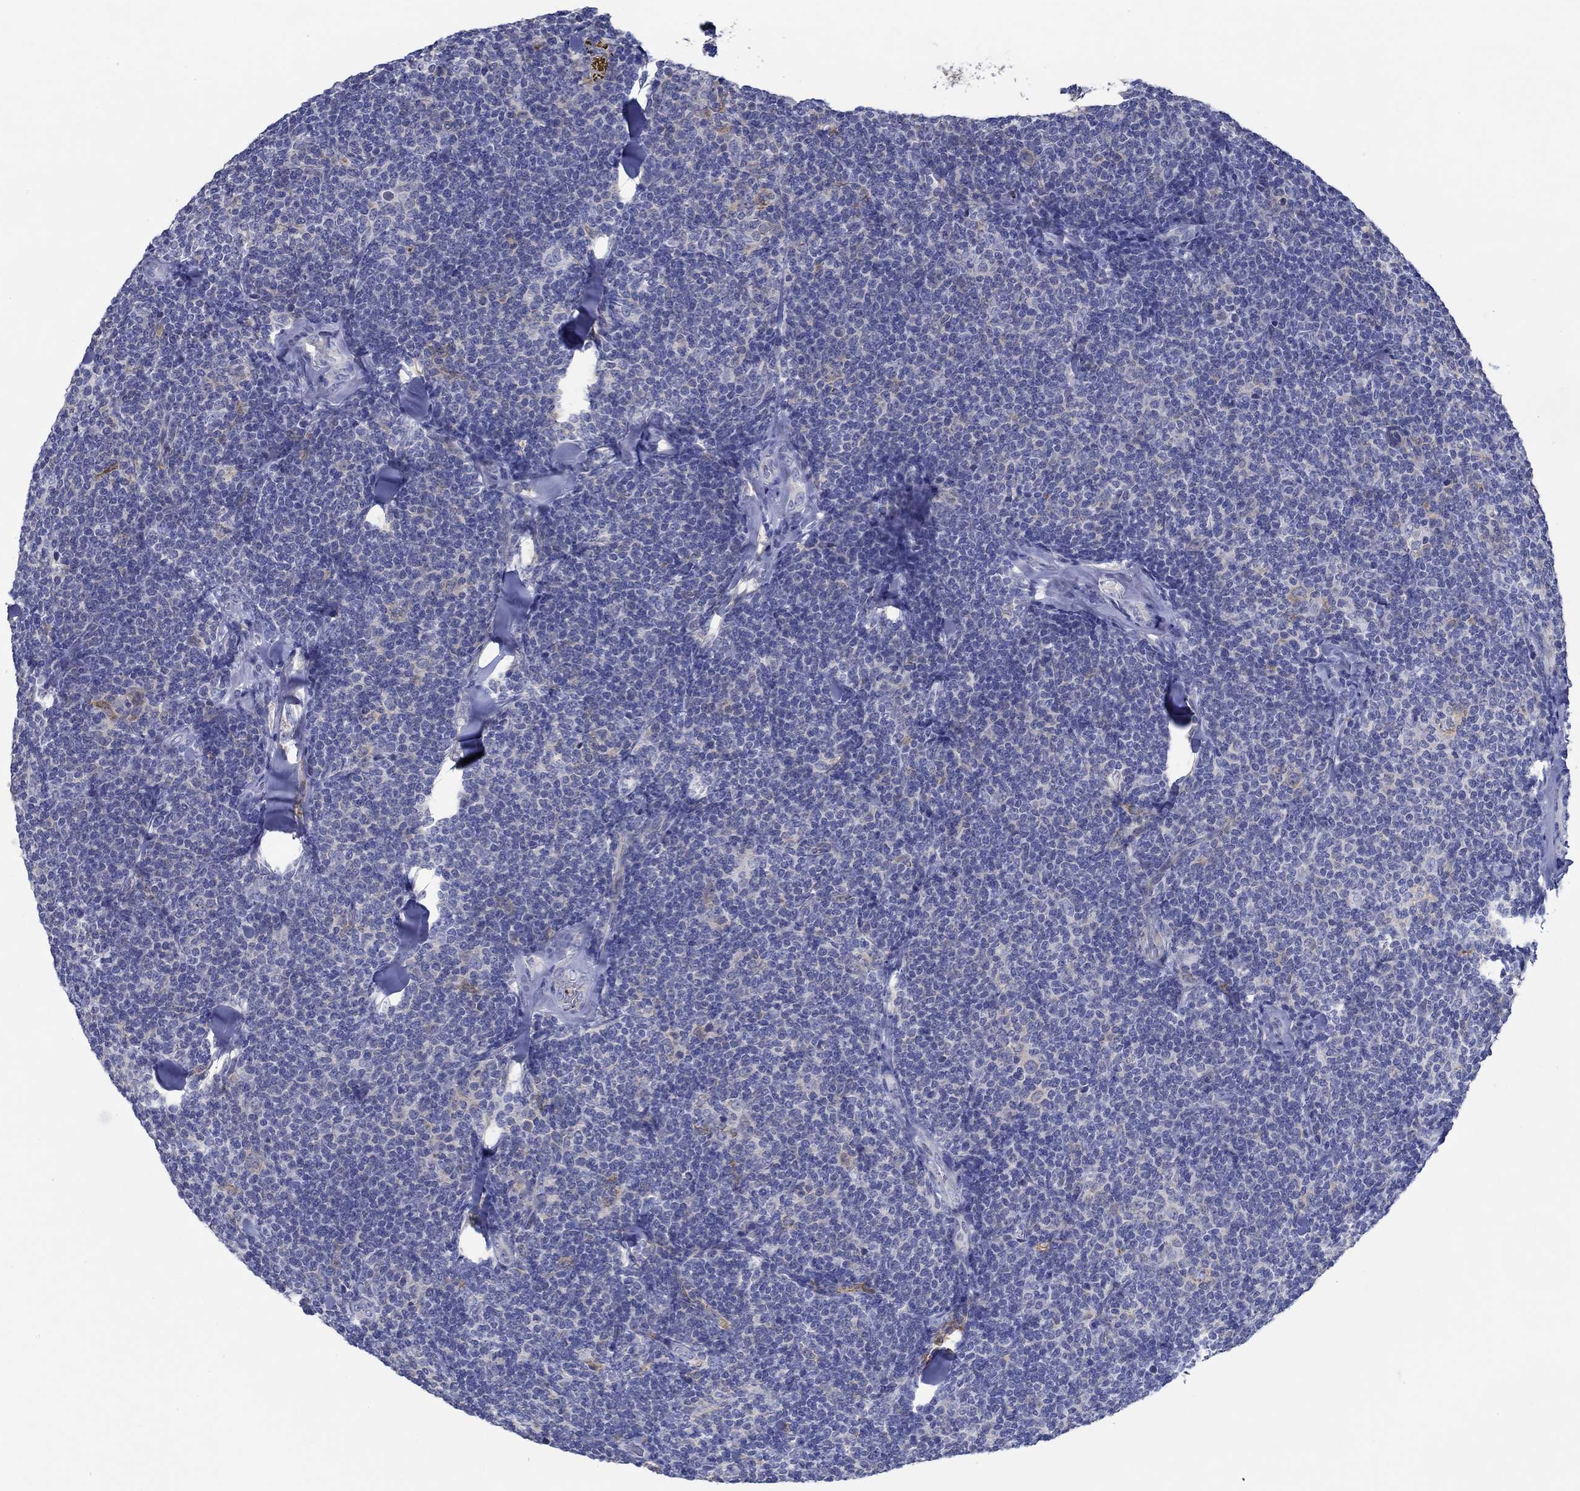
{"staining": {"intensity": "negative", "quantity": "none", "location": "none"}, "tissue": "lymphoma", "cell_type": "Tumor cells", "image_type": "cancer", "snomed": [{"axis": "morphology", "description": "Malignant lymphoma, non-Hodgkin's type, Low grade"}, {"axis": "topography", "description": "Lymph node"}], "caption": "The micrograph demonstrates no staining of tumor cells in low-grade malignant lymphoma, non-Hodgkin's type.", "gene": "SLC27A3", "patient": {"sex": "female", "age": 56}}